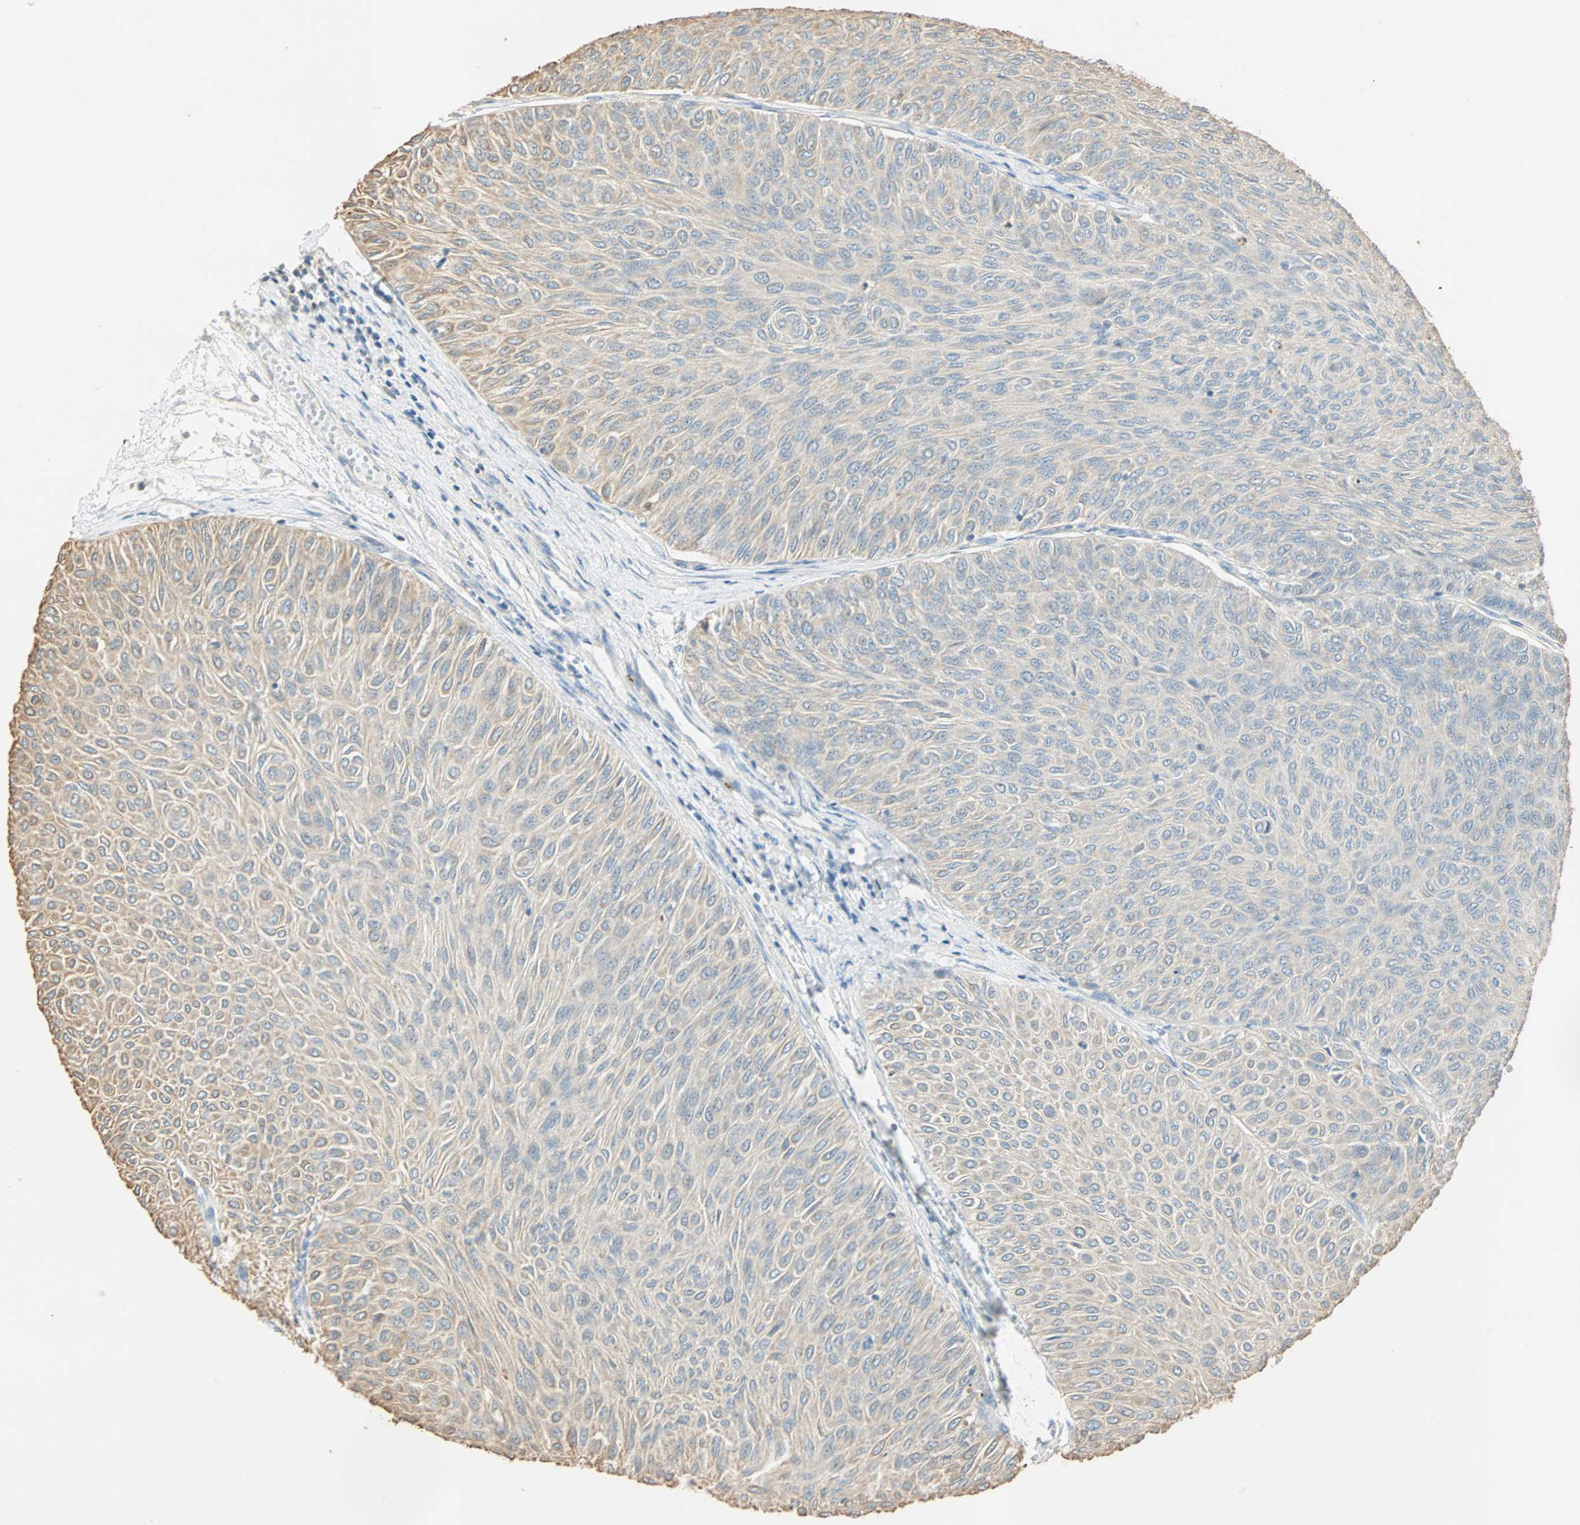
{"staining": {"intensity": "weak", "quantity": "25%-75%", "location": "cytoplasmic/membranous"}, "tissue": "urothelial cancer", "cell_type": "Tumor cells", "image_type": "cancer", "snomed": [{"axis": "morphology", "description": "Urothelial carcinoma, Low grade"}, {"axis": "topography", "description": "Urinary bladder"}], "caption": "Low-grade urothelial carcinoma stained for a protein (brown) demonstrates weak cytoplasmic/membranous positive expression in about 25%-75% of tumor cells.", "gene": "RAD18", "patient": {"sex": "male", "age": 78}}